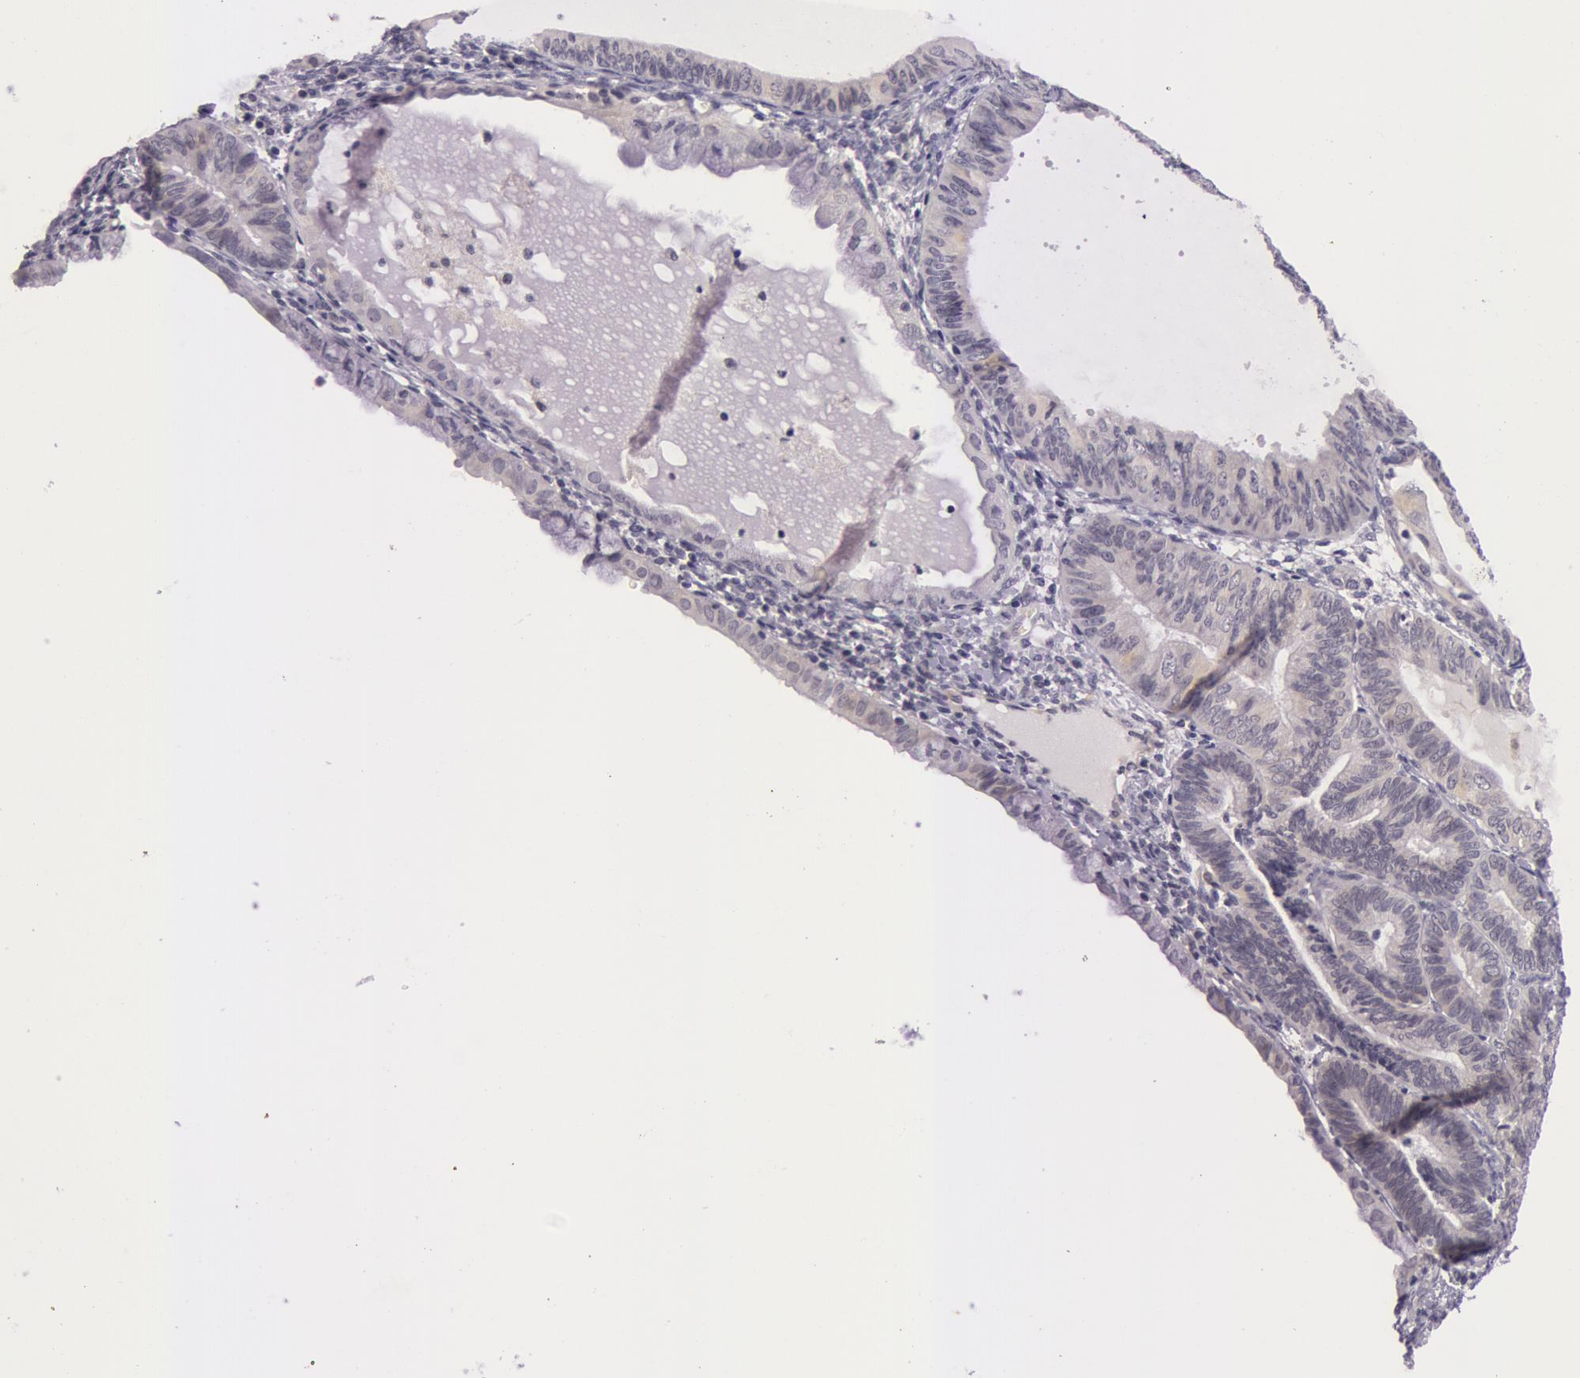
{"staining": {"intensity": "negative", "quantity": "none", "location": "none"}, "tissue": "endometrial cancer", "cell_type": "Tumor cells", "image_type": "cancer", "snomed": [{"axis": "morphology", "description": "Adenocarcinoma, NOS"}, {"axis": "topography", "description": "Endometrium"}], "caption": "Human endometrial adenocarcinoma stained for a protein using IHC exhibits no positivity in tumor cells.", "gene": "RBMY1F", "patient": {"sex": "female", "age": 63}}